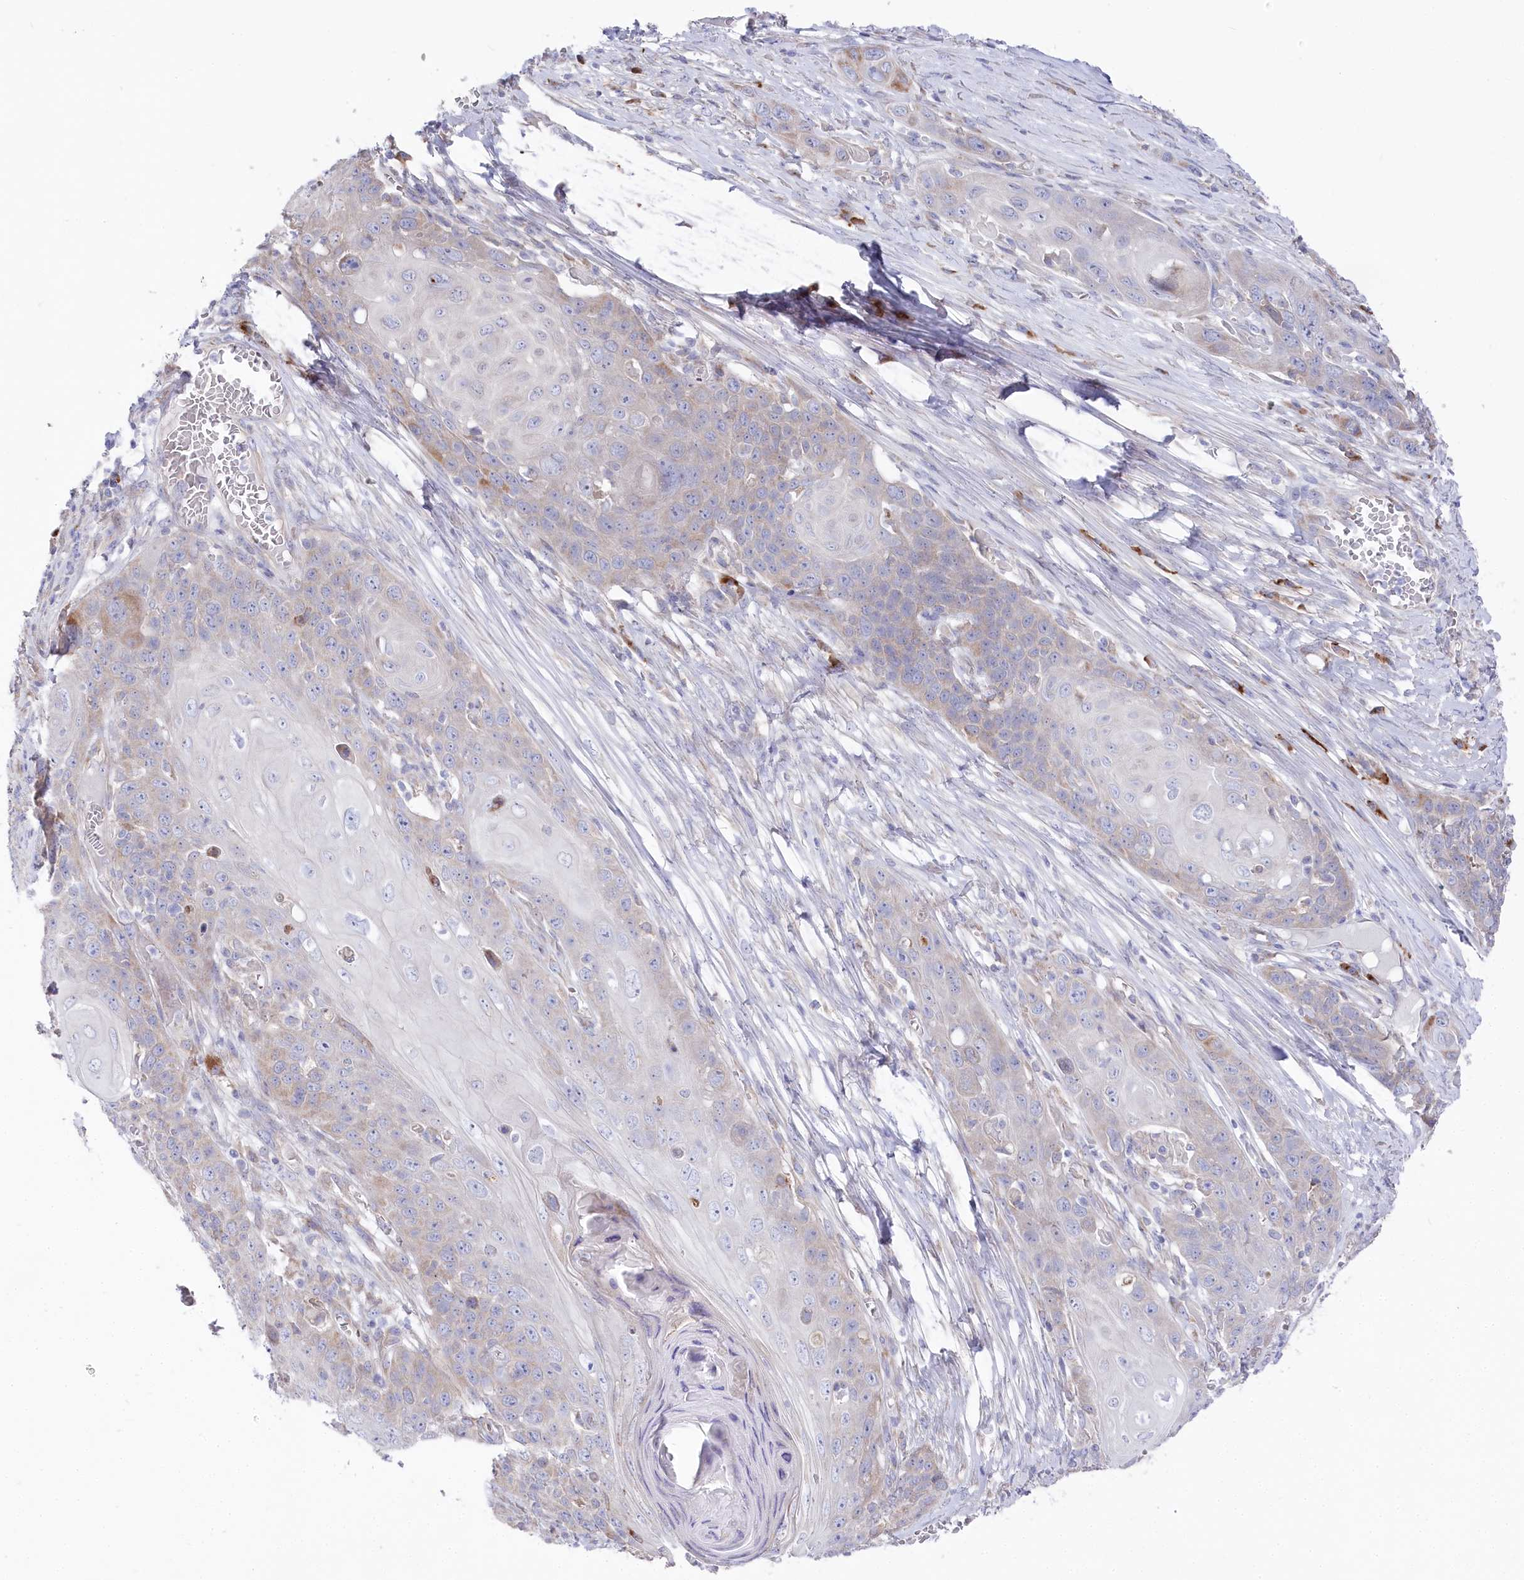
{"staining": {"intensity": "weak", "quantity": "<25%", "location": "cytoplasmic/membranous"}, "tissue": "skin cancer", "cell_type": "Tumor cells", "image_type": "cancer", "snomed": [{"axis": "morphology", "description": "Squamous cell carcinoma, NOS"}, {"axis": "topography", "description": "Skin"}], "caption": "Immunohistochemical staining of human squamous cell carcinoma (skin) reveals no significant positivity in tumor cells. (DAB (3,3'-diaminobenzidine) IHC, high magnification).", "gene": "POGLUT1", "patient": {"sex": "male", "age": 55}}